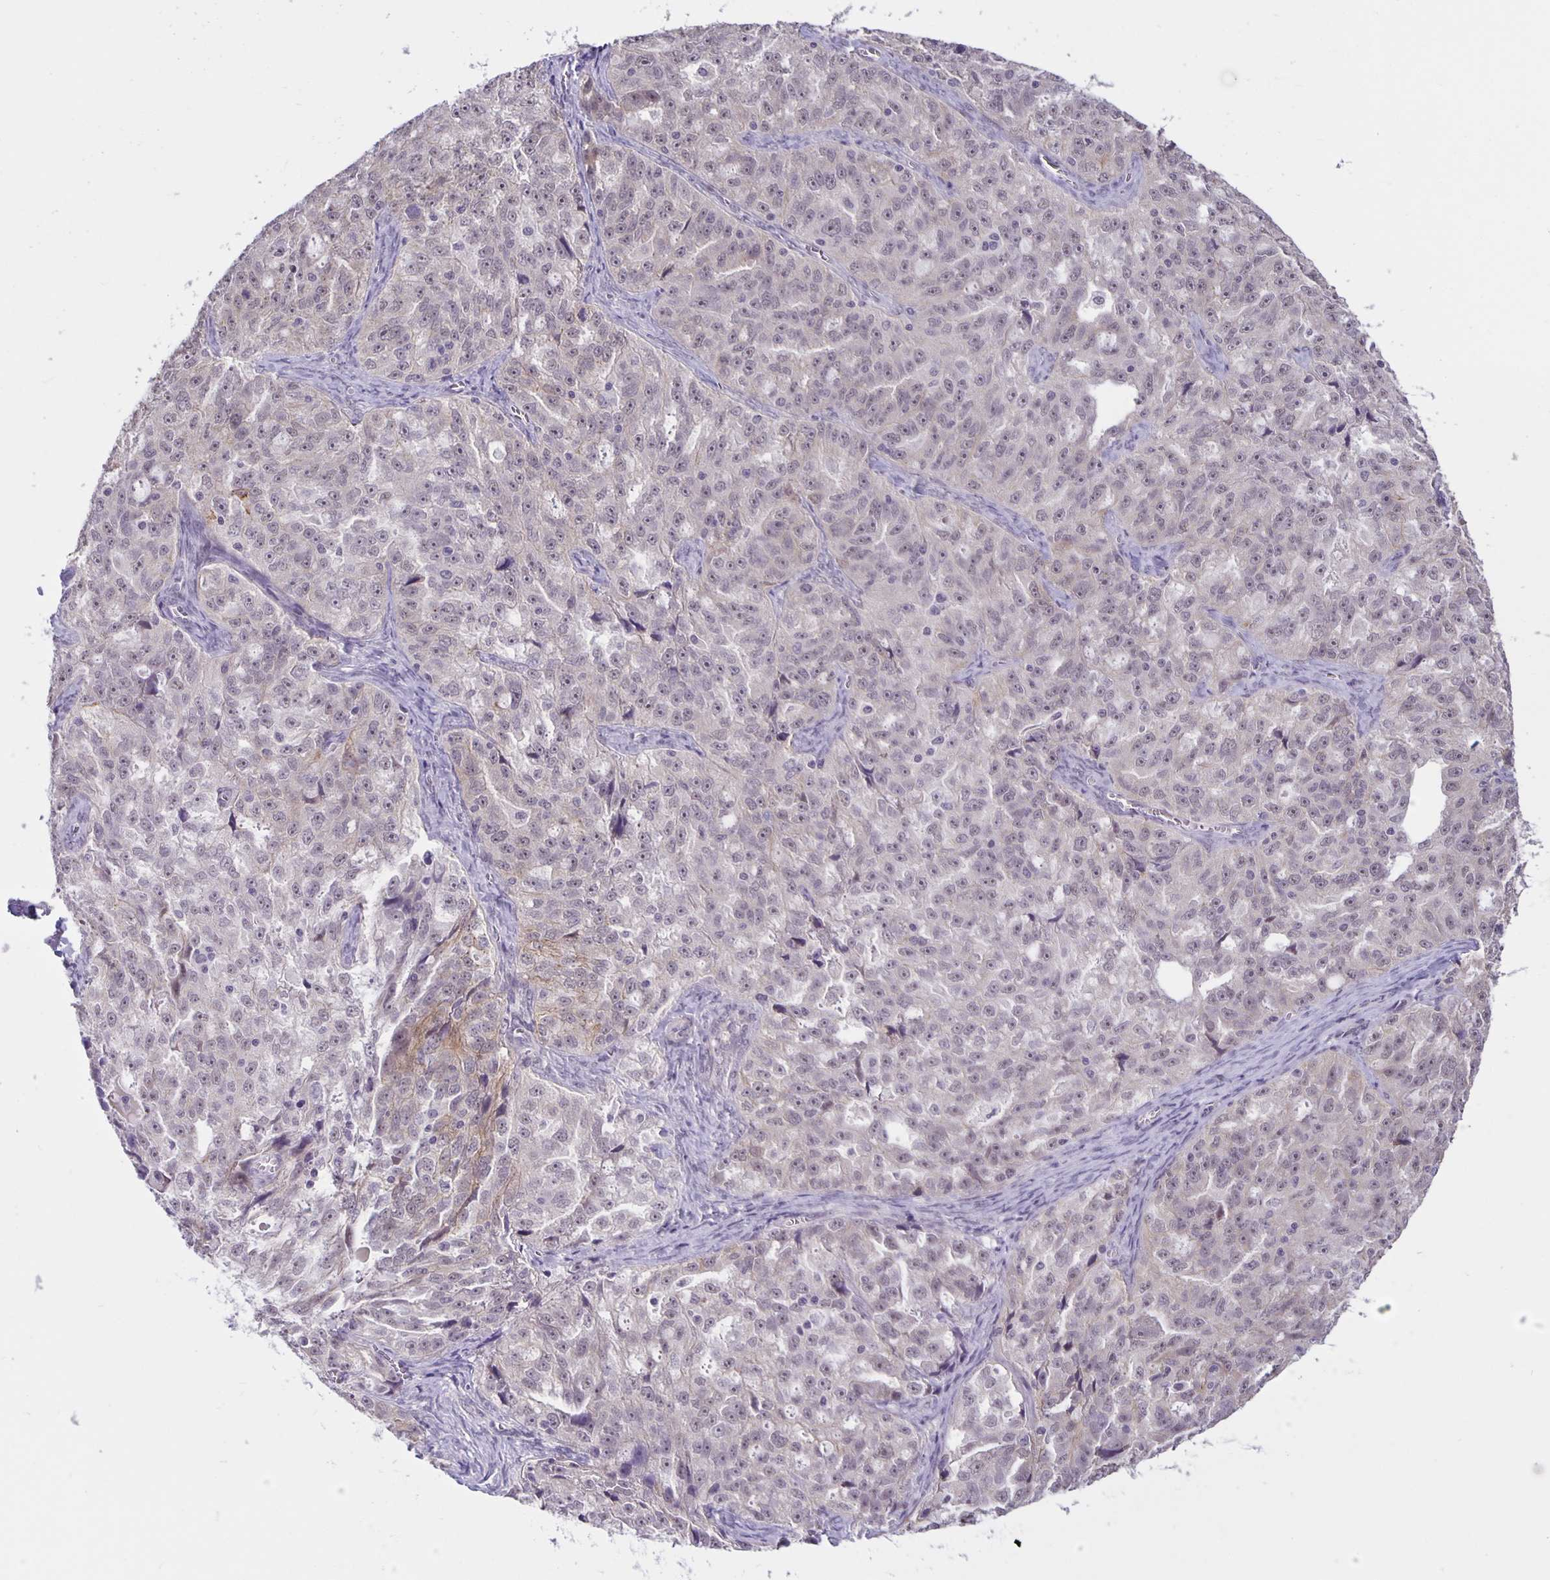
{"staining": {"intensity": "negative", "quantity": "none", "location": "none"}, "tissue": "ovarian cancer", "cell_type": "Tumor cells", "image_type": "cancer", "snomed": [{"axis": "morphology", "description": "Cystadenocarcinoma, serous, NOS"}, {"axis": "topography", "description": "Ovary"}], "caption": "DAB (3,3'-diaminobenzidine) immunohistochemical staining of ovarian cancer (serous cystadenocarcinoma) displays no significant expression in tumor cells.", "gene": "ARVCF", "patient": {"sex": "female", "age": 51}}